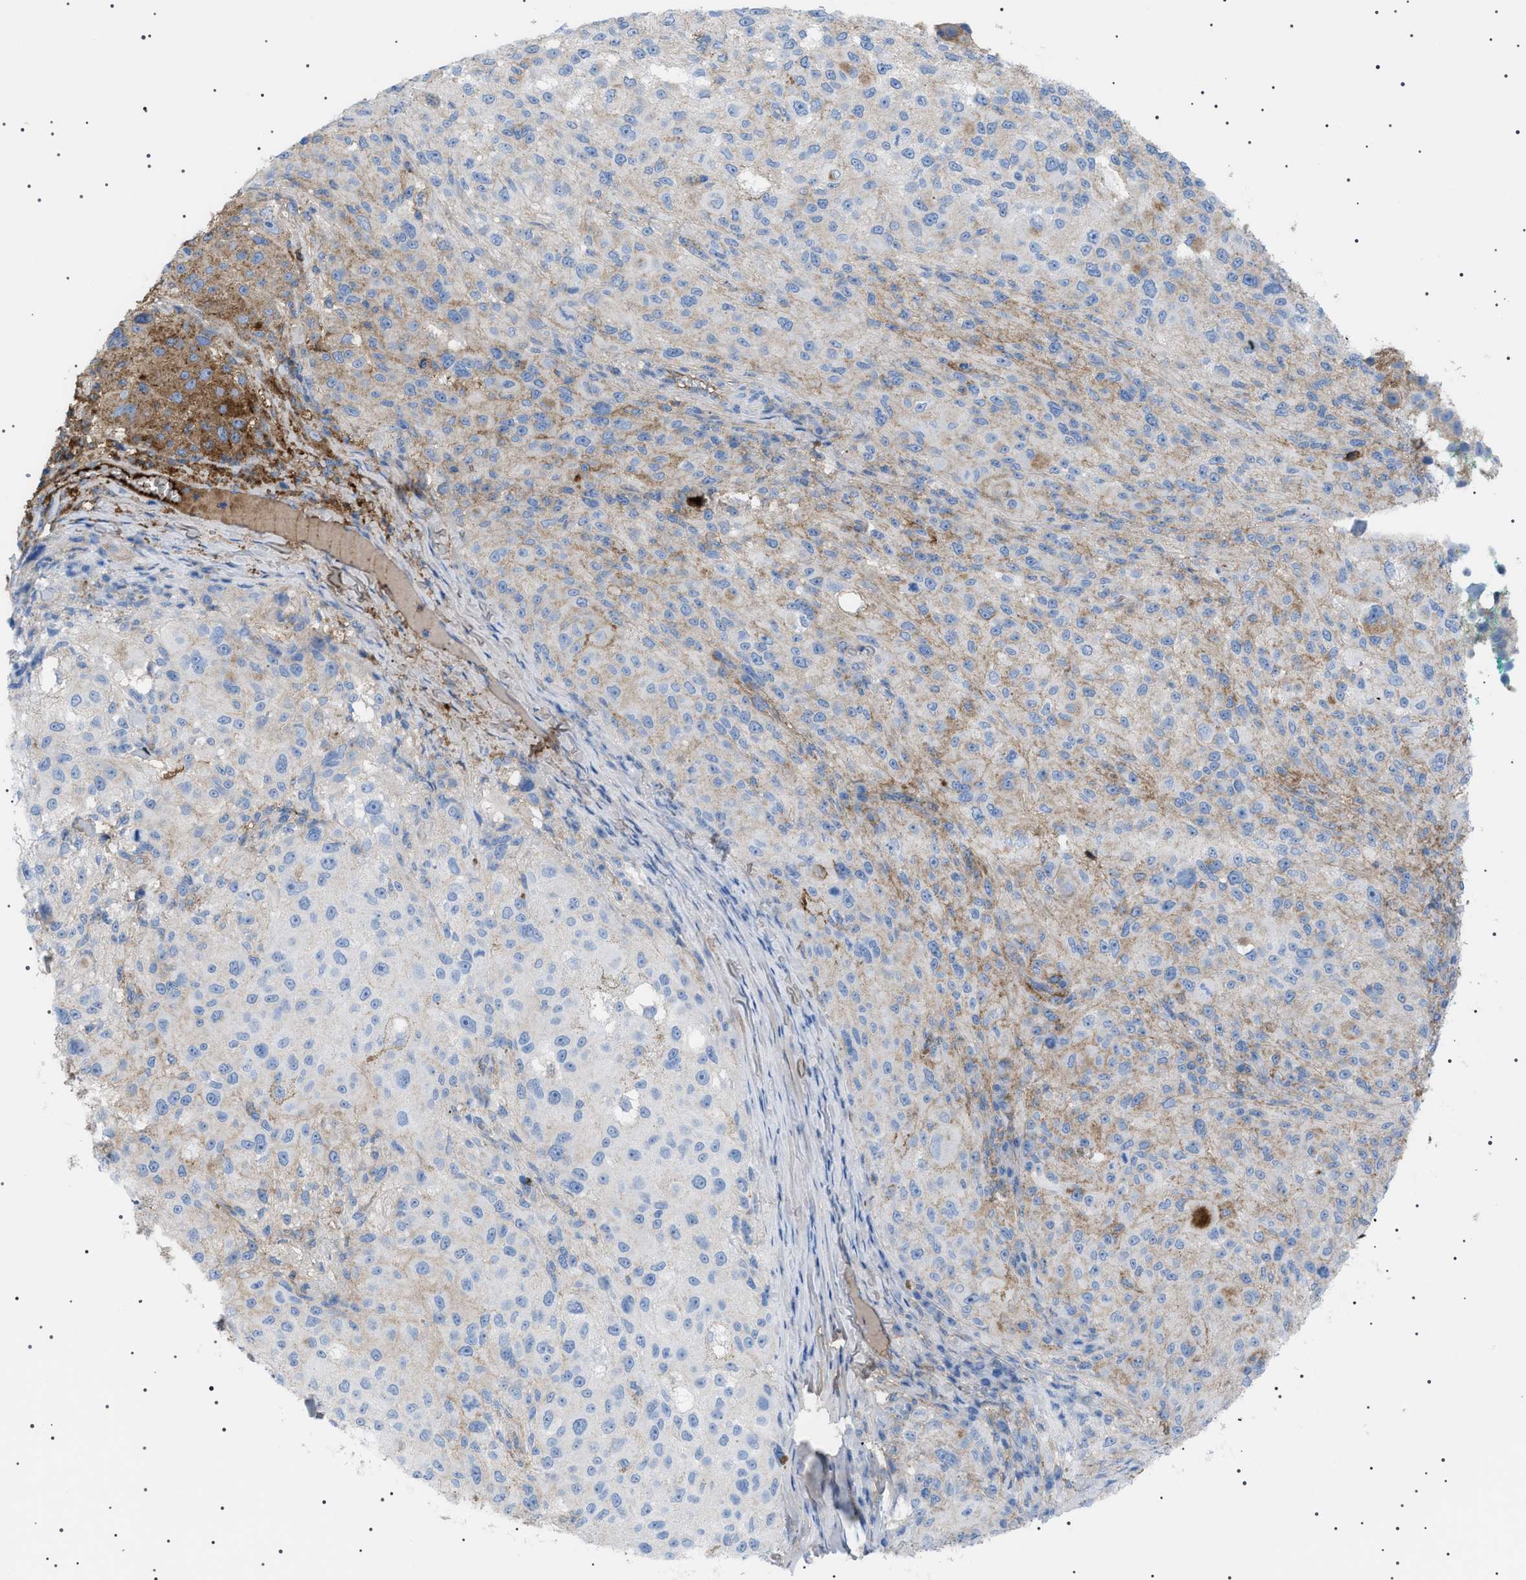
{"staining": {"intensity": "weak", "quantity": "<25%", "location": "cytoplasmic/membranous"}, "tissue": "melanoma", "cell_type": "Tumor cells", "image_type": "cancer", "snomed": [{"axis": "morphology", "description": "Necrosis, NOS"}, {"axis": "morphology", "description": "Malignant melanoma, NOS"}, {"axis": "topography", "description": "Skin"}], "caption": "An image of melanoma stained for a protein displays no brown staining in tumor cells.", "gene": "LPA", "patient": {"sex": "female", "age": 87}}